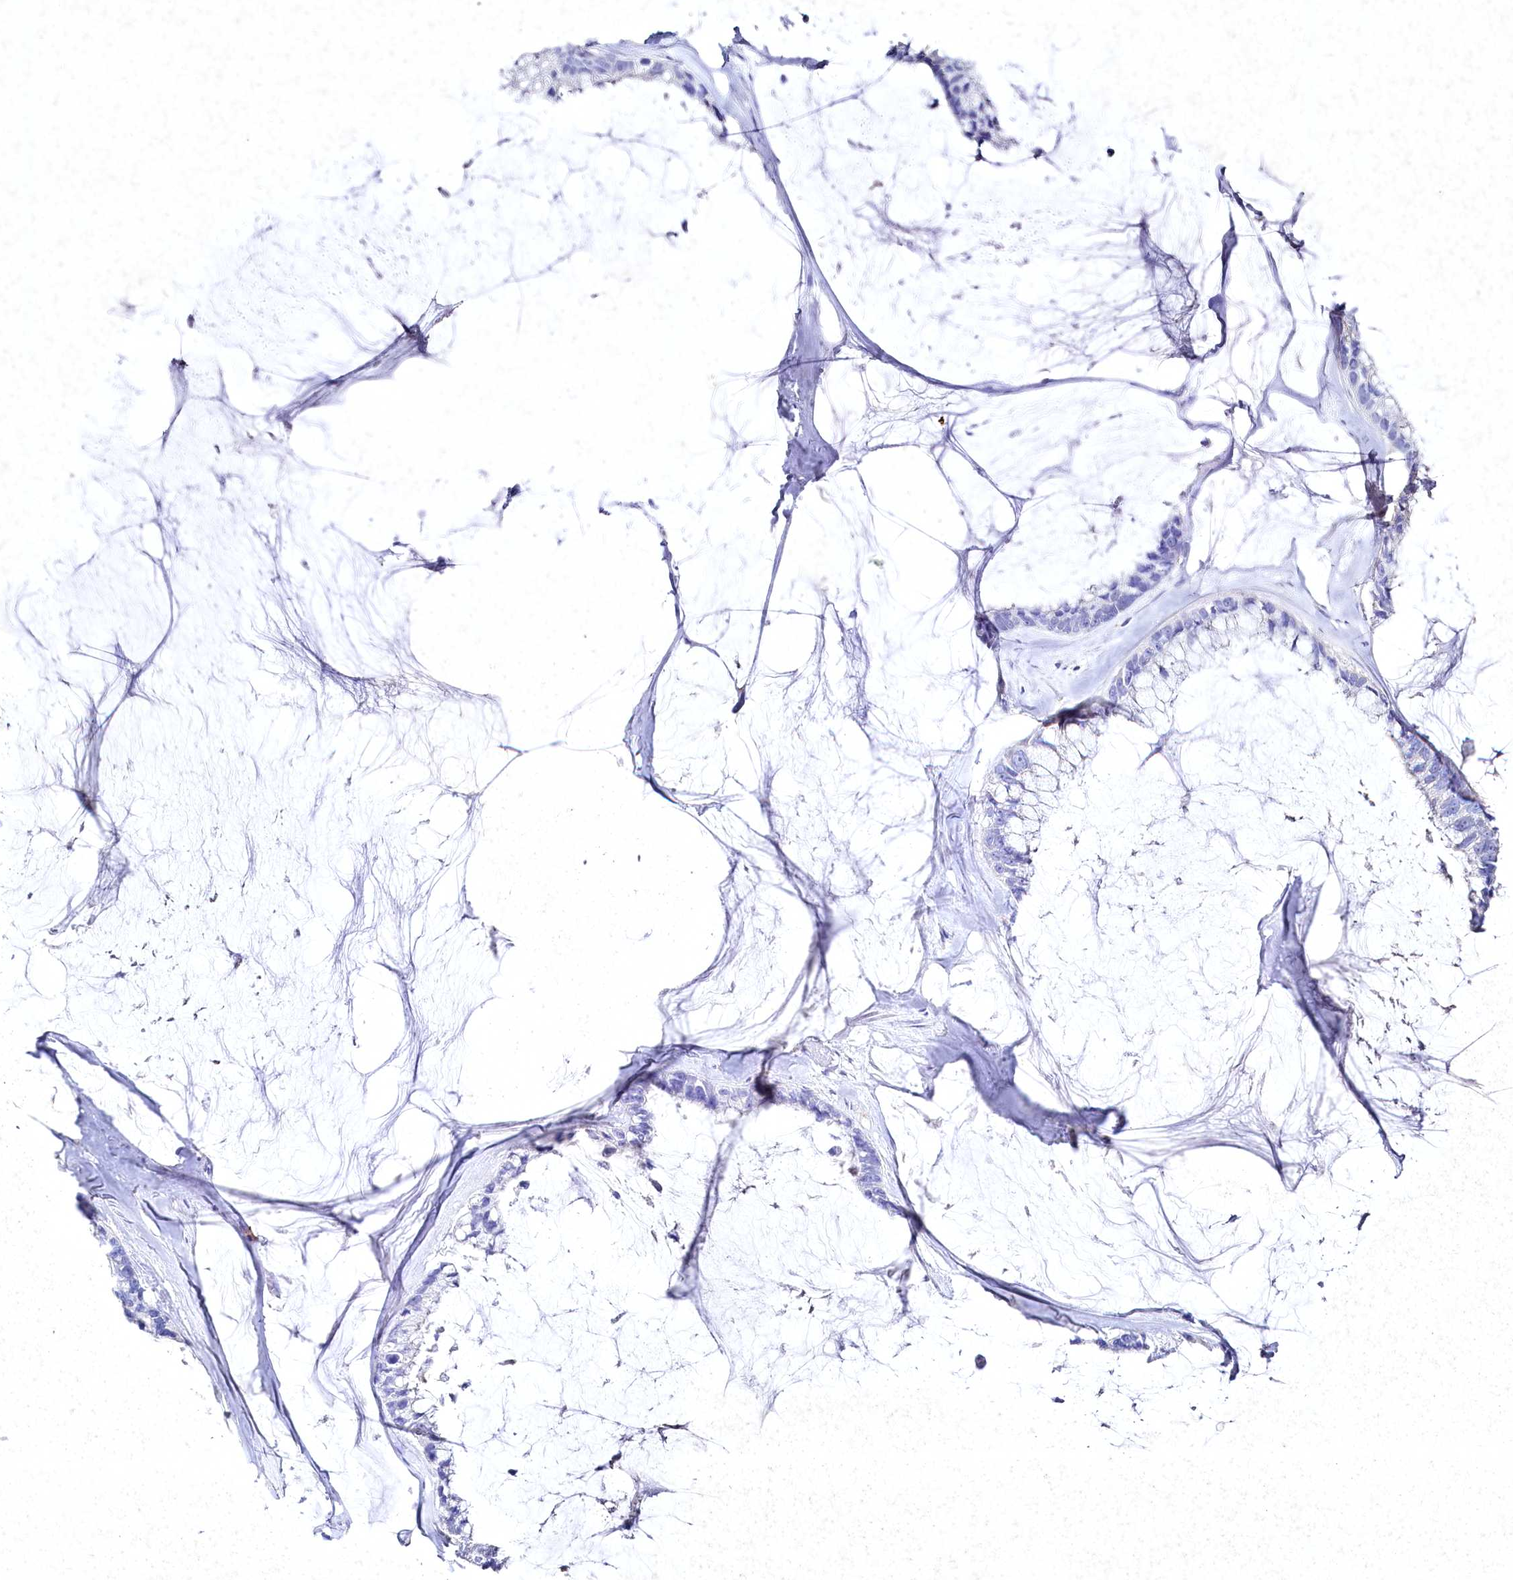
{"staining": {"intensity": "negative", "quantity": "none", "location": "none"}, "tissue": "ovarian cancer", "cell_type": "Tumor cells", "image_type": "cancer", "snomed": [{"axis": "morphology", "description": "Cystadenocarcinoma, mucinous, NOS"}, {"axis": "topography", "description": "Ovary"}], "caption": "Immunohistochemistry (IHC) micrograph of ovarian mucinous cystadenocarcinoma stained for a protein (brown), which displays no expression in tumor cells.", "gene": "CLEC4M", "patient": {"sex": "female", "age": 39}}